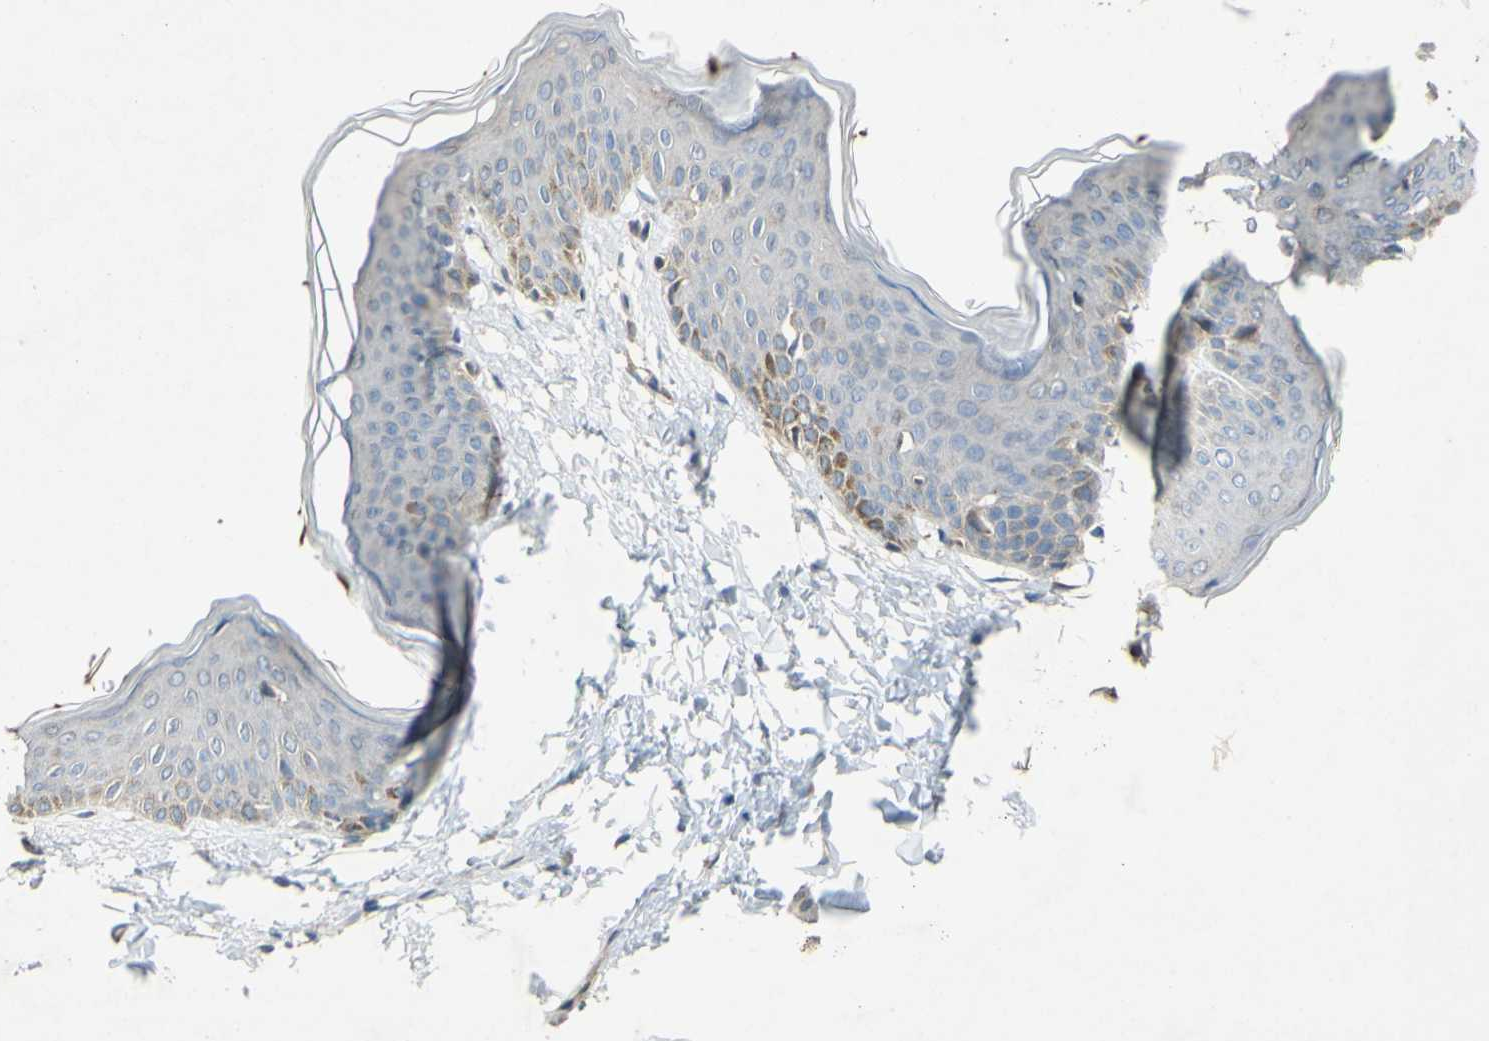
{"staining": {"intensity": "weak", "quantity": ">75%", "location": "cytoplasmic/membranous"}, "tissue": "skin", "cell_type": "Fibroblasts", "image_type": "normal", "snomed": [{"axis": "morphology", "description": "Normal tissue, NOS"}, {"axis": "topography", "description": "Skin"}], "caption": "Brown immunohistochemical staining in normal human skin reveals weak cytoplasmic/membranous staining in about >75% of fibroblasts. The staining is performed using DAB (3,3'-diaminobenzidine) brown chromogen to label protein expression. The nuclei are counter-stained blue using hematoxylin.", "gene": "PDGFB", "patient": {"sex": "female", "age": 17}}